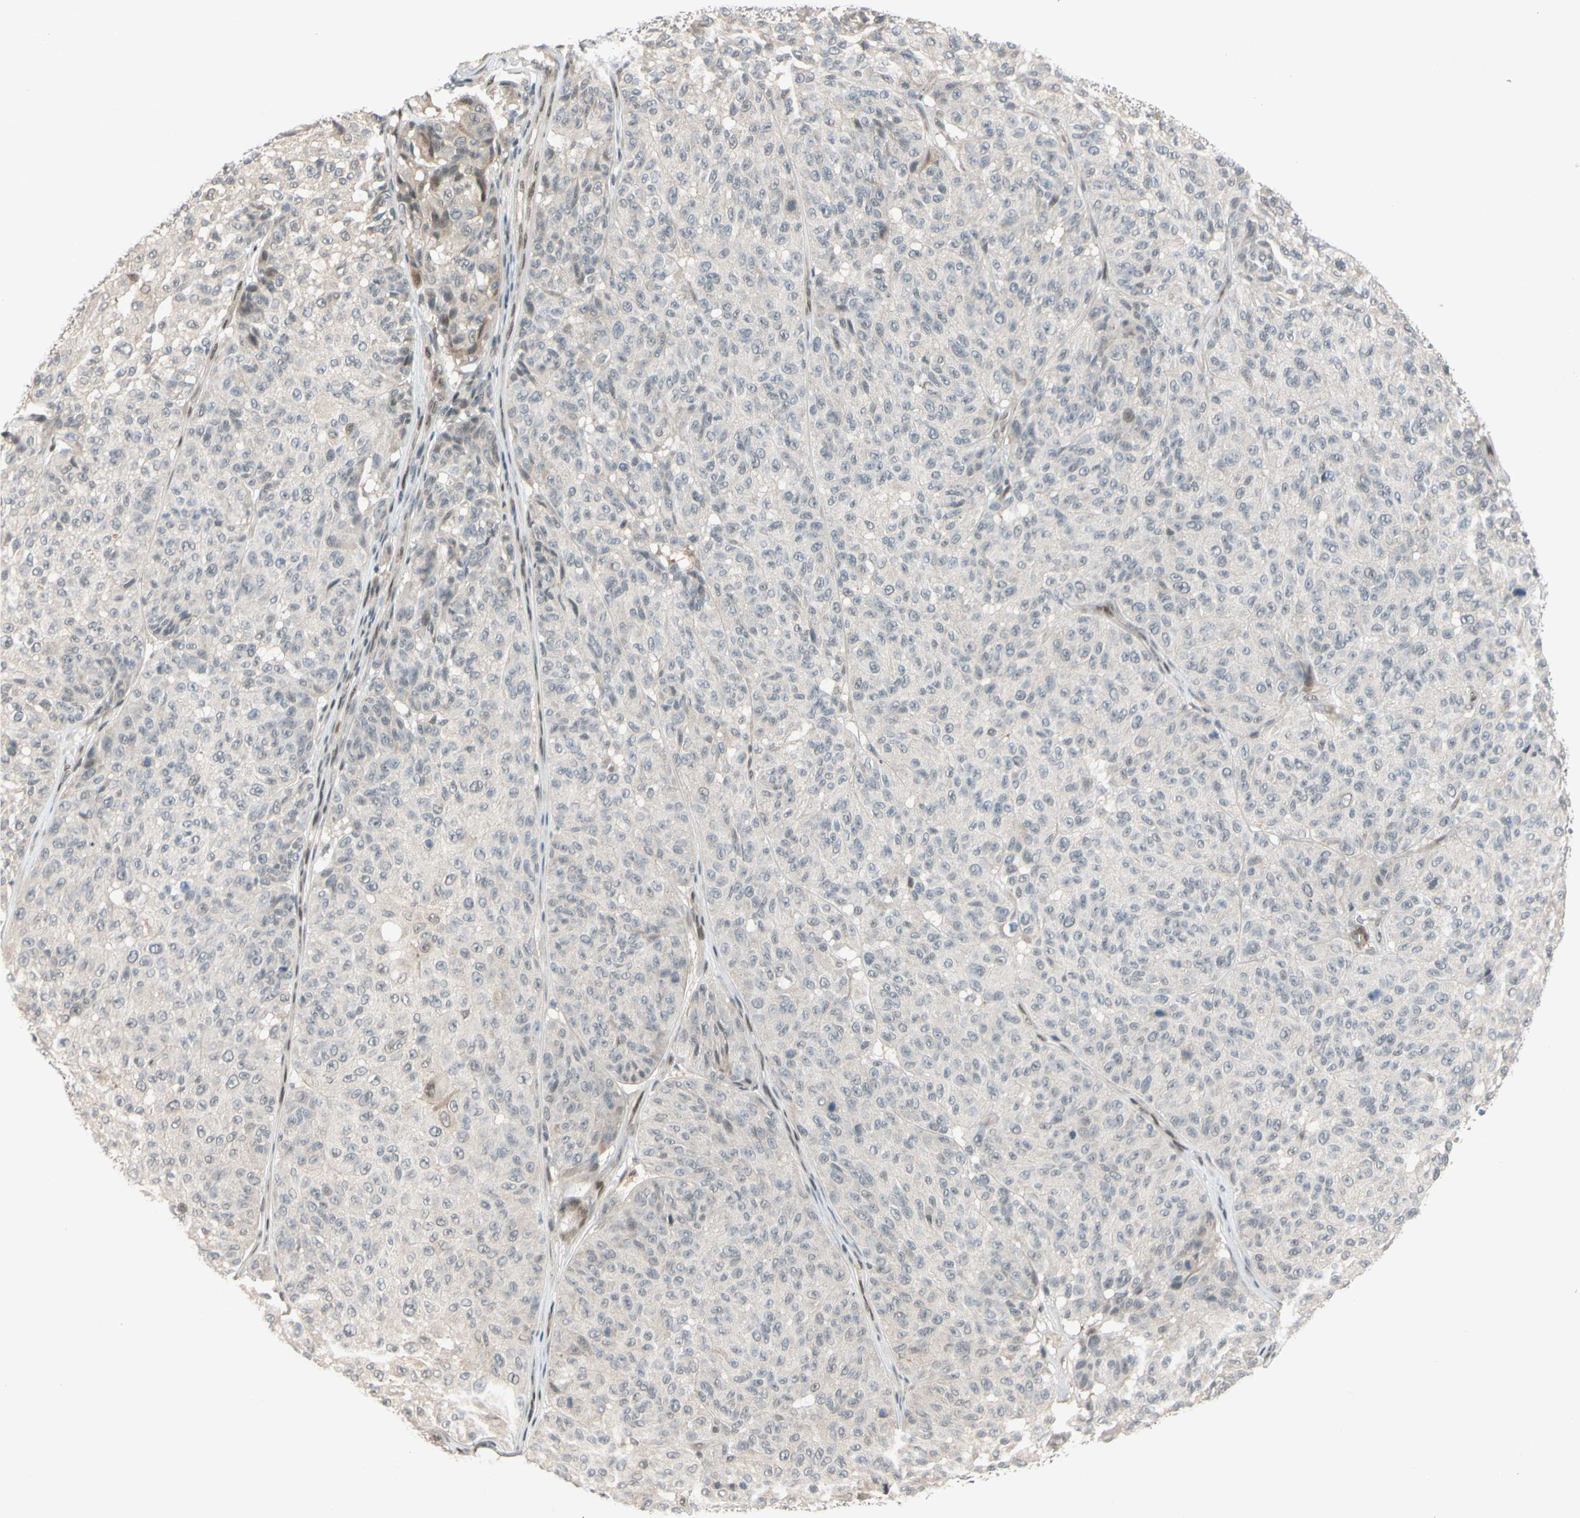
{"staining": {"intensity": "negative", "quantity": "none", "location": "none"}, "tissue": "melanoma", "cell_type": "Tumor cells", "image_type": "cancer", "snomed": [{"axis": "morphology", "description": "Malignant melanoma, NOS"}, {"axis": "topography", "description": "Skin"}], "caption": "Immunohistochemistry of melanoma exhibits no staining in tumor cells.", "gene": "TAF4", "patient": {"sex": "female", "age": 46}}